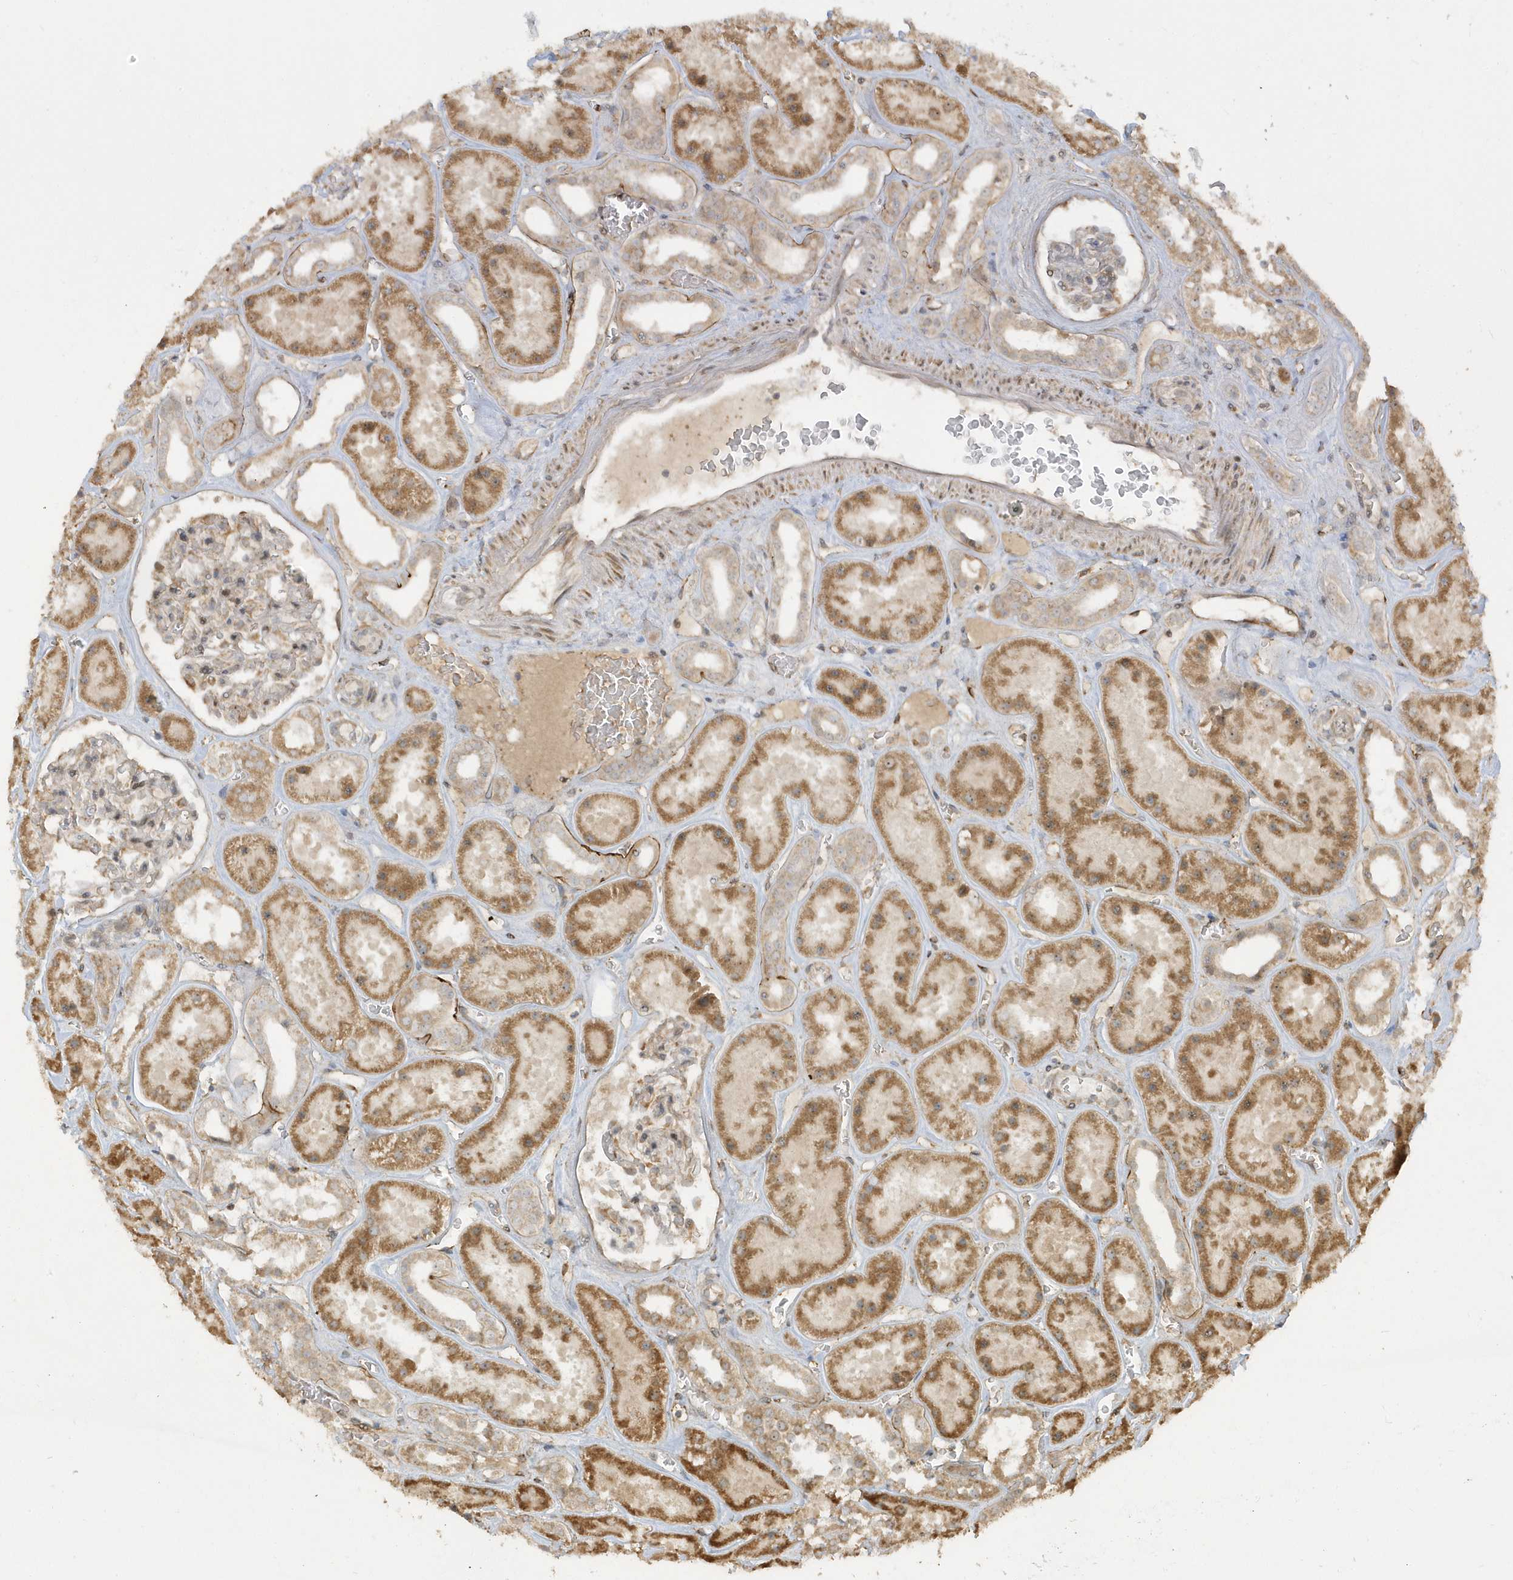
{"staining": {"intensity": "moderate", "quantity": "<25%", "location": "cytoplasmic/membranous"}, "tissue": "kidney", "cell_type": "Cells in glomeruli", "image_type": "normal", "snomed": [{"axis": "morphology", "description": "Normal tissue, NOS"}, {"axis": "topography", "description": "Kidney"}], "caption": "Kidney stained with DAB immunohistochemistry demonstrates low levels of moderate cytoplasmic/membranous expression in approximately <25% of cells in glomeruli.", "gene": "ECM2", "patient": {"sex": "female", "age": 41}}